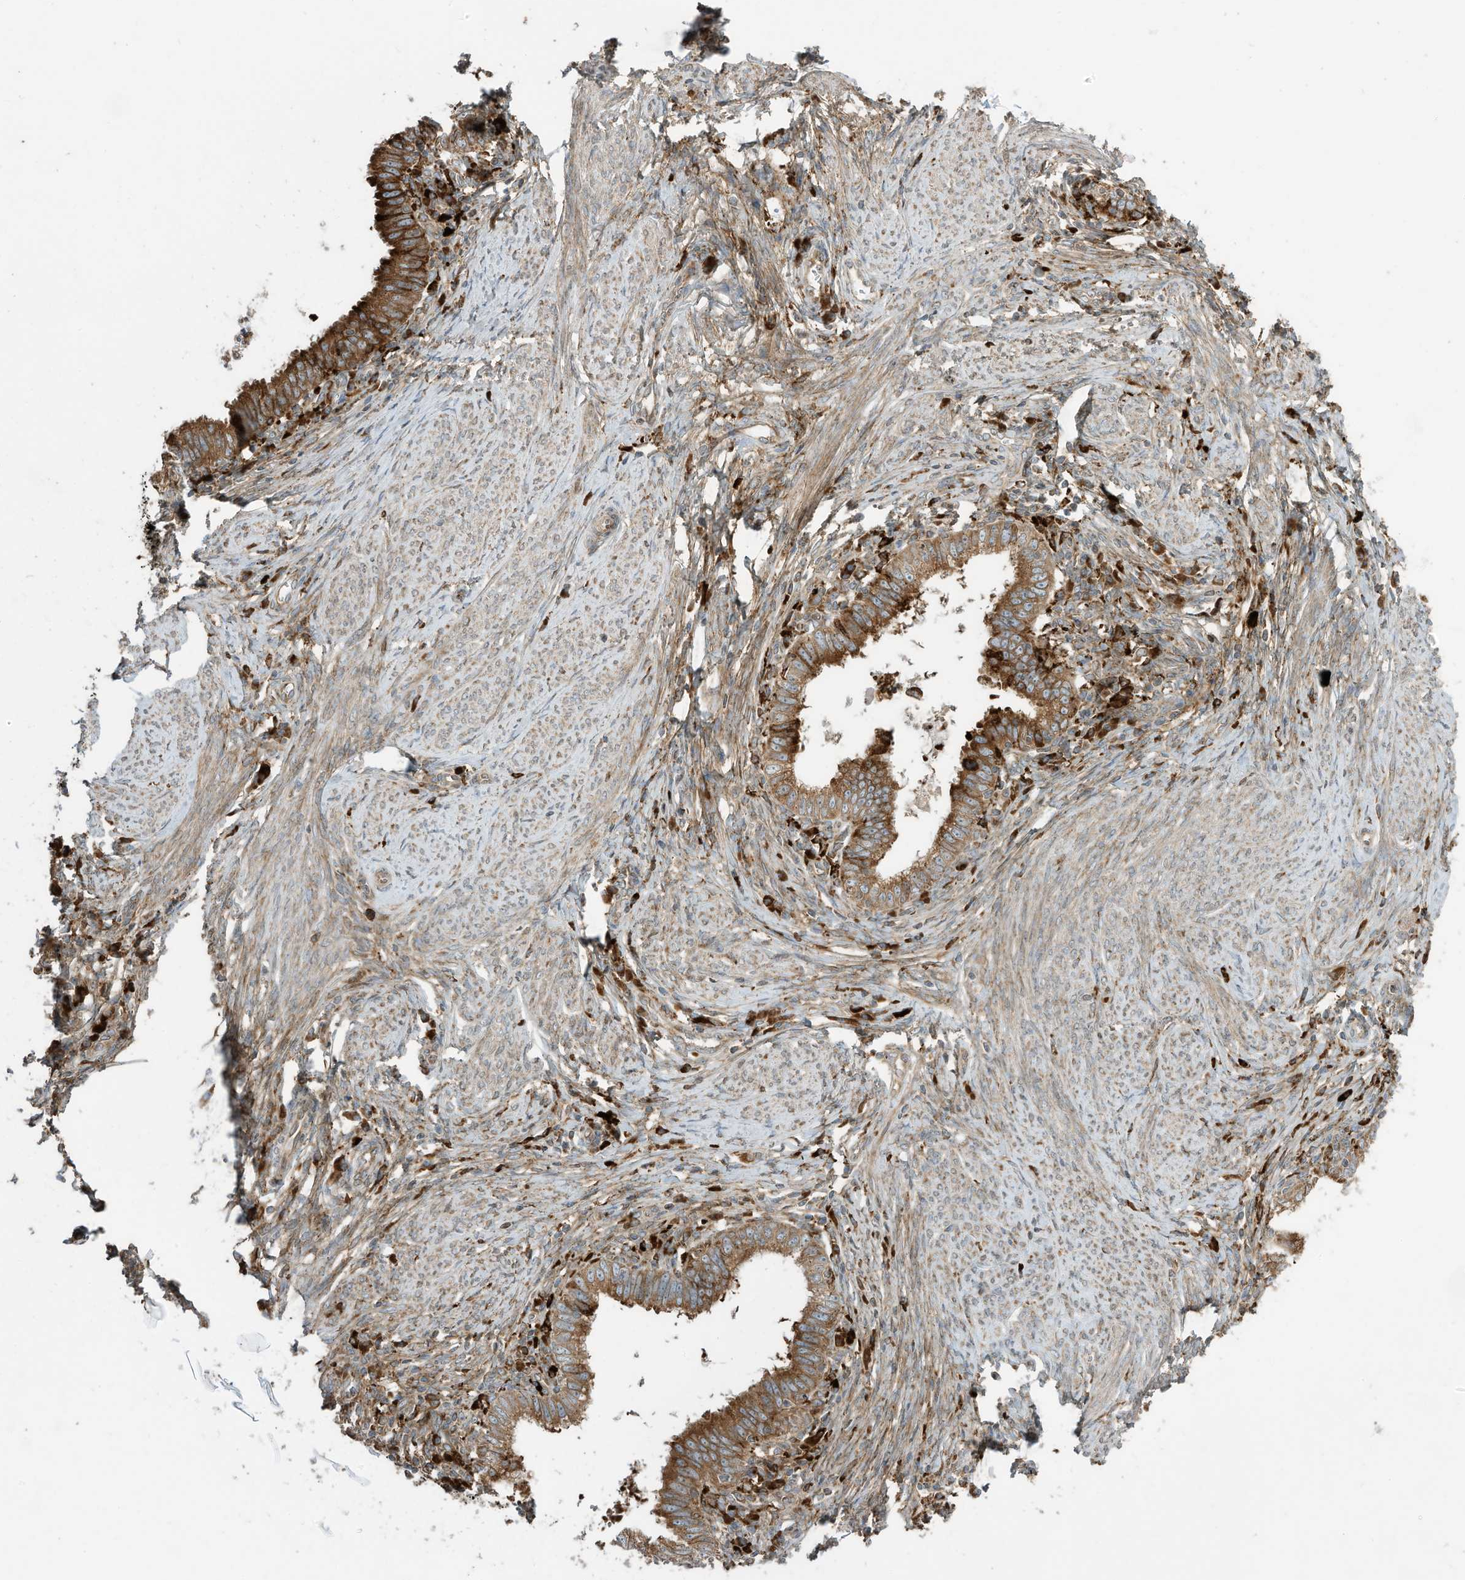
{"staining": {"intensity": "moderate", "quantity": ">75%", "location": "cytoplasmic/membranous"}, "tissue": "cervical cancer", "cell_type": "Tumor cells", "image_type": "cancer", "snomed": [{"axis": "morphology", "description": "Adenocarcinoma, NOS"}, {"axis": "topography", "description": "Cervix"}], "caption": "Cervical cancer stained with a brown dye exhibits moderate cytoplasmic/membranous positive staining in approximately >75% of tumor cells.", "gene": "TRNAU1AP", "patient": {"sex": "female", "age": 36}}